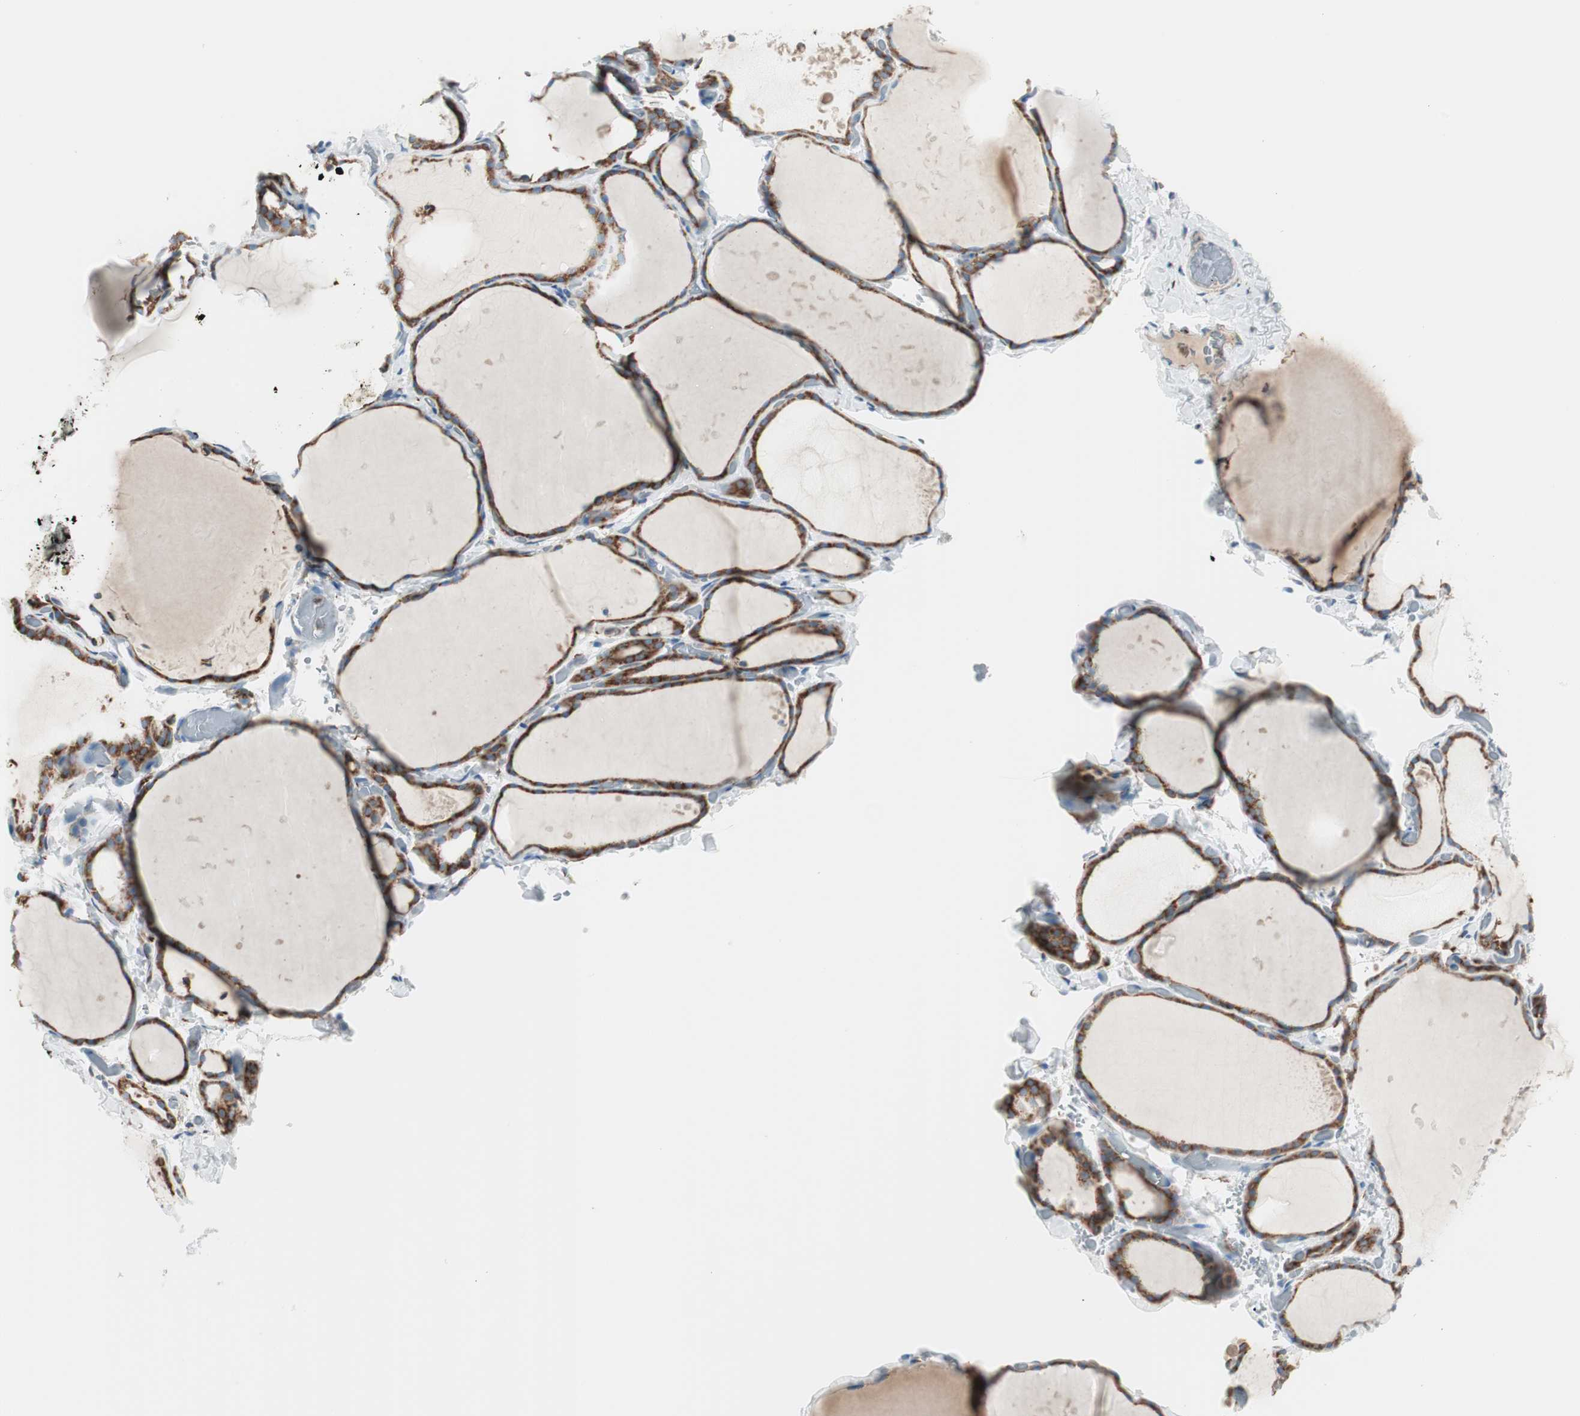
{"staining": {"intensity": "strong", "quantity": ">75%", "location": "cytoplasmic/membranous"}, "tissue": "thyroid gland", "cell_type": "Glandular cells", "image_type": "normal", "snomed": [{"axis": "morphology", "description": "Normal tissue, NOS"}, {"axis": "topography", "description": "Thyroid gland"}], "caption": "Protein staining demonstrates strong cytoplasmic/membranous staining in approximately >75% of glandular cells in unremarkable thyroid gland.", "gene": "P4HTM", "patient": {"sex": "female", "age": 22}}